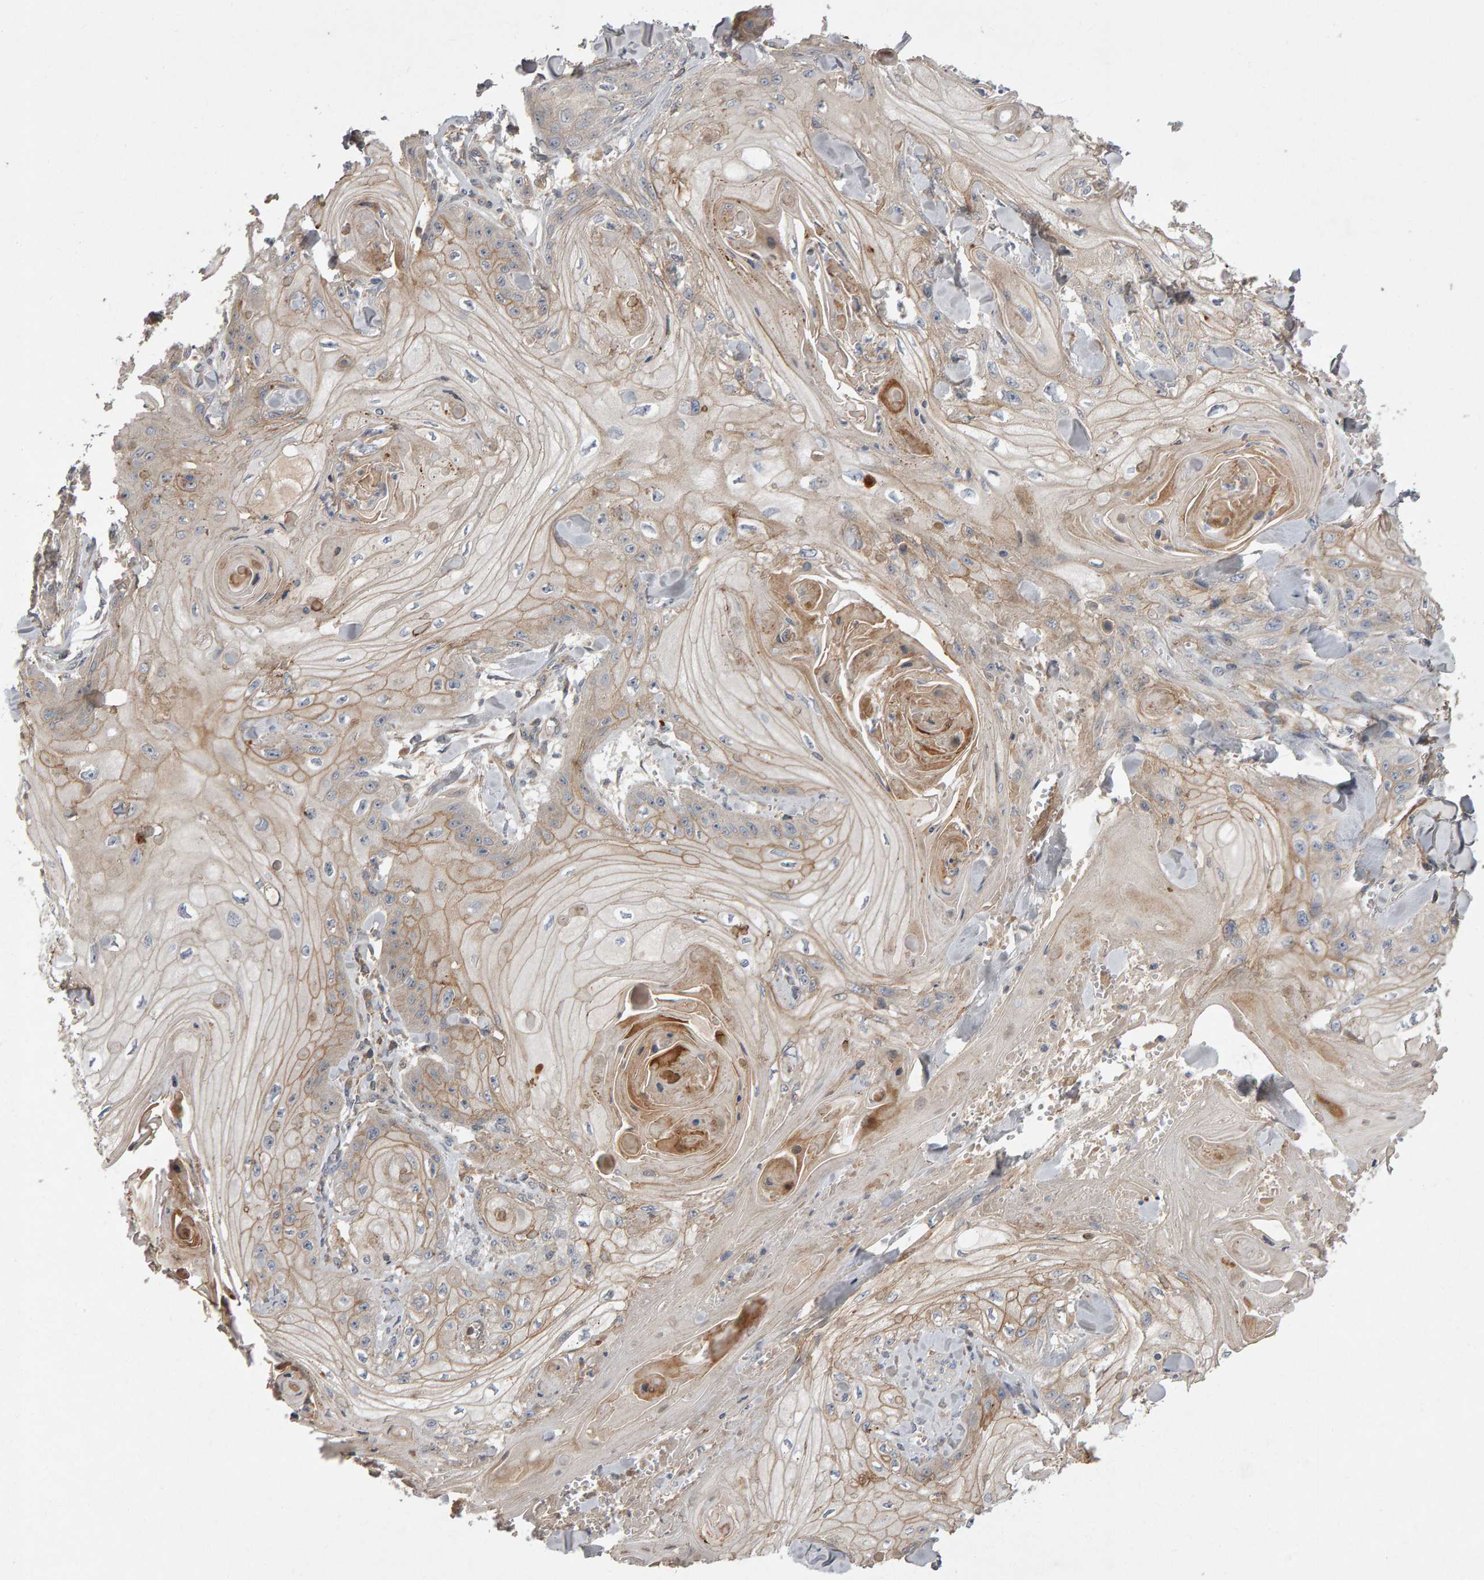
{"staining": {"intensity": "weak", "quantity": ">75%", "location": "cytoplasmic/membranous"}, "tissue": "skin cancer", "cell_type": "Tumor cells", "image_type": "cancer", "snomed": [{"axis": "morphology", "description": "Squamous cell carcinoma, NOS"}, {"axis": "topography", "description": "Skin"}], "caption": "IHC photomicrograph of neoplastic tissue: human skin cancer (squamous cell carcinoma) stained using immunohistochemistry reveals low levels of weak protein expression localized specifically in the cytoplasmic/membranous of tumor cells, appearing as a cytoplasmic/membranous brown color.", "gene": "PGS1", "patient": {"sex": "male", "age": 74}}